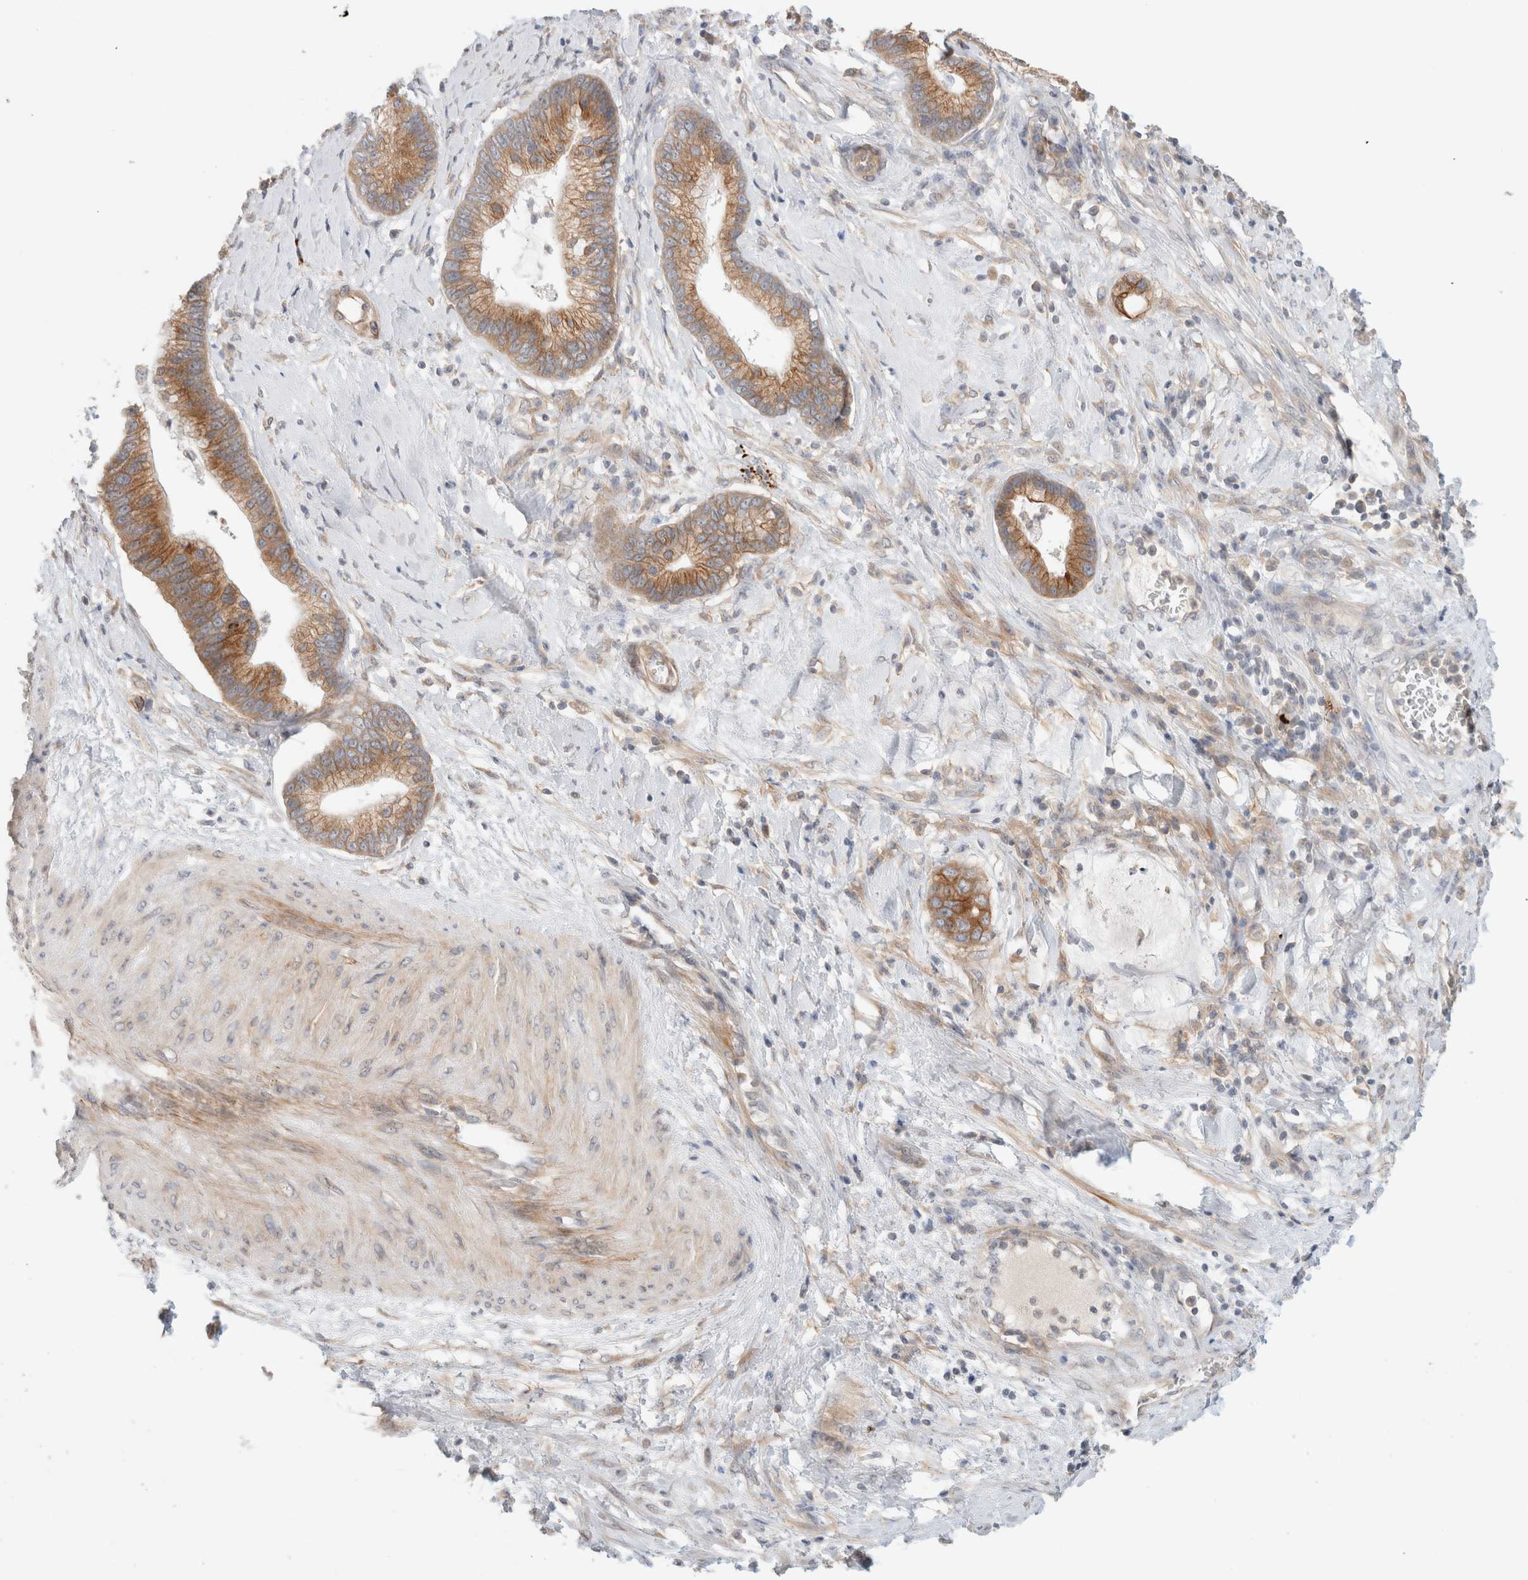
{"staining": {"intensity": "moderate", "quantity": ">75%", "location": "cytoplasmic/membranous"}, "tissue": "cervical cancer", "cell_type": "Tumor cells", "image_type": "cancer", "snomed": [{"axis": "morphology", "description": "Adenocarcinoma, NOS"}, {"axis": "topography", "description": "Cervix"}], "caption": "Protein expression by immunohistochemistry (IHC) demonstrates moderate cytoplasmic/membranous positivity in about >75% of tumor cells in cervical adenocarcinoma.", "gene": "MARK3", "patient": {"sex": "female", "age": 44}}